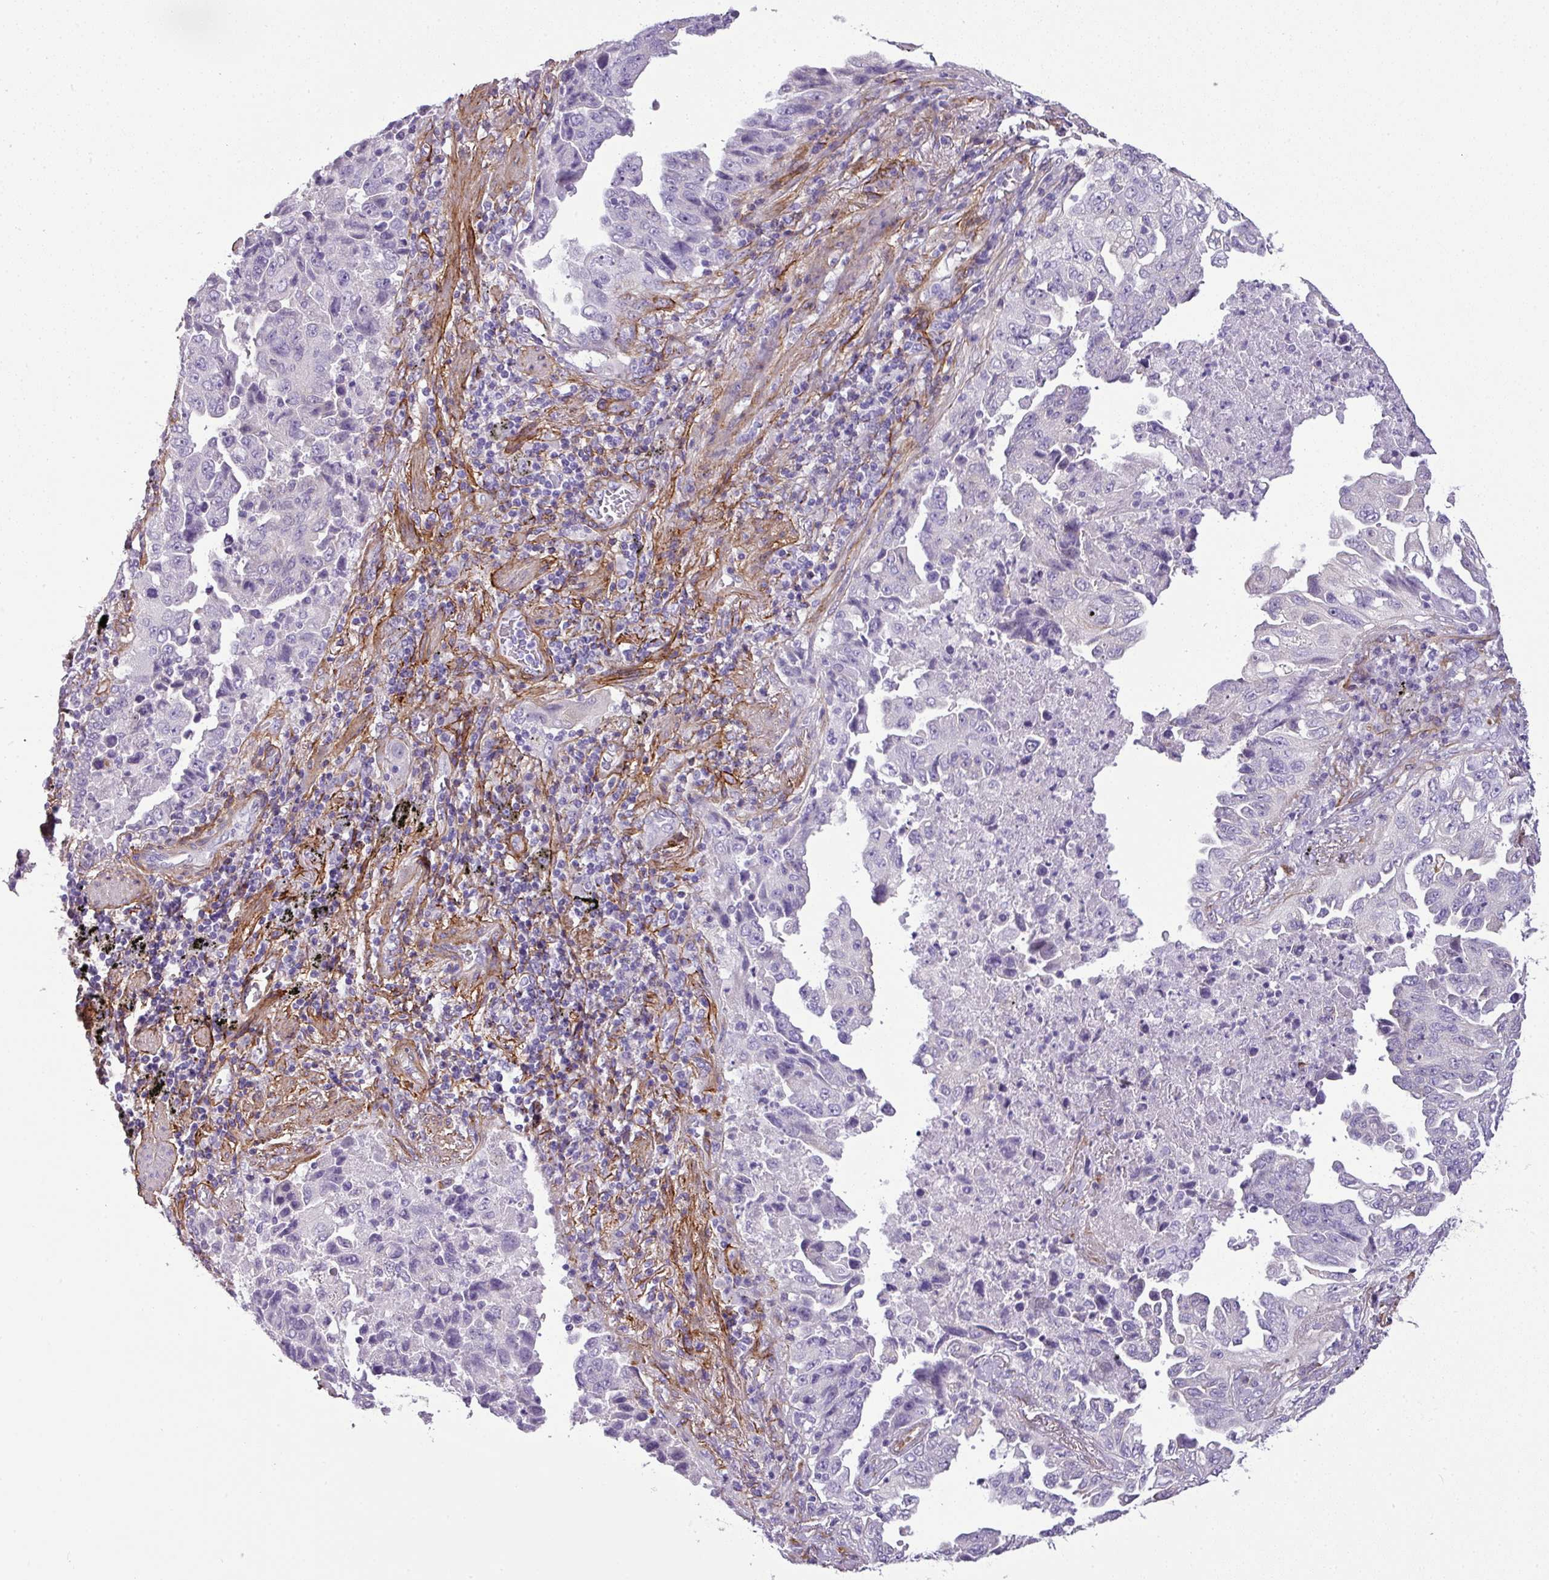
{"staining": {"intensity": "negative", "quantity": "none", "location": "none"}, "tissue": "lung cancer", "cell_type": "Tumor cells", "image_type": "cancer", "snomed": [{"axis": "morphology", "description": "Adenocarcinoma, NOS"}, {"axis": "topography", "description": "Lung"}], "caption": "Lung cancer stained for a protein using IHC demonstrates no staining tumor cells.", "gene": "PARD6G", "patient": {"sex": "female", "age": 51}}